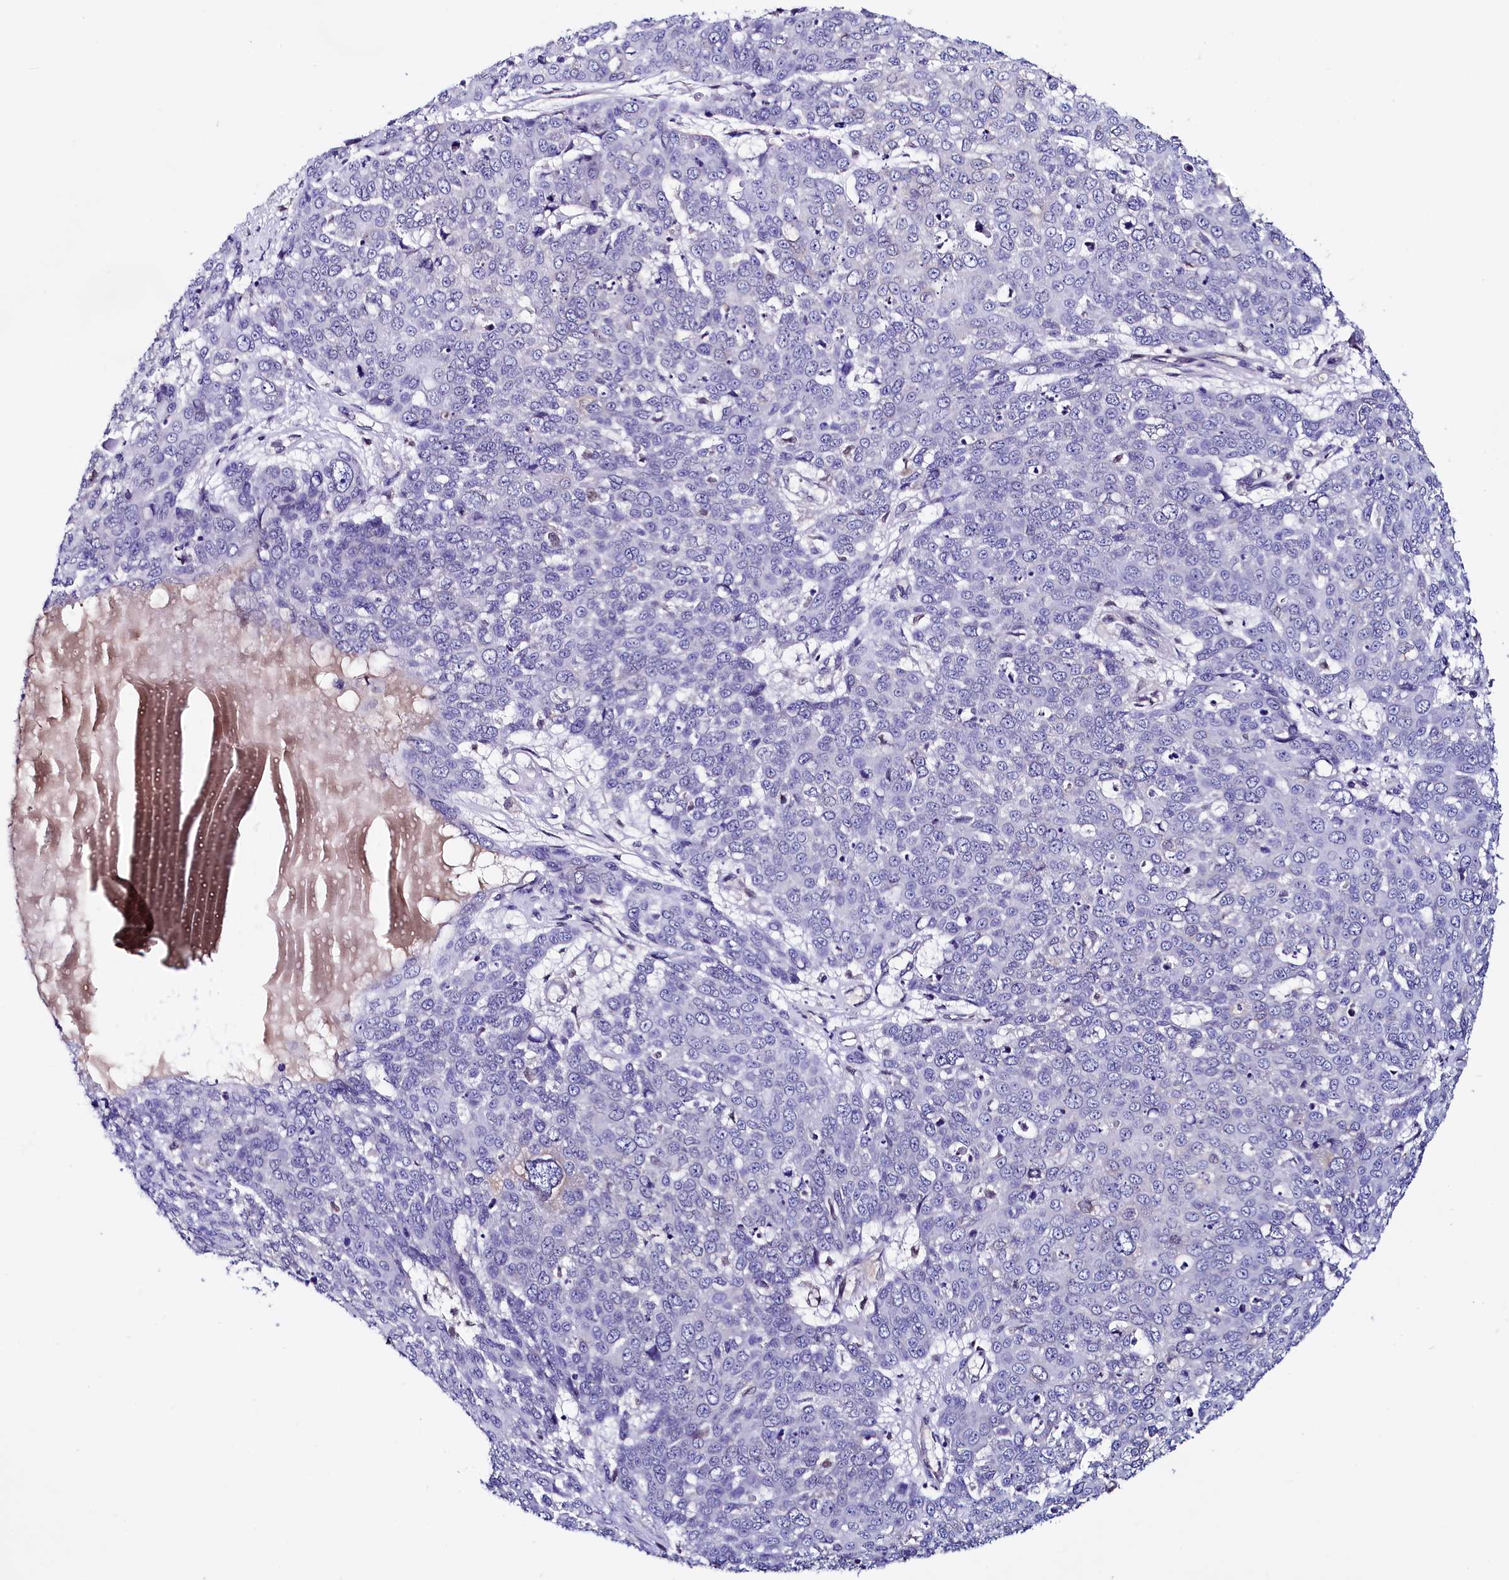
{"staining": {"intensity": "negative", "quantity": "none", "location": "none"}, "tissue": "skin cancer", "cell_type": "Tumor cells", "image_type": "cancer", "snomed": [{"axis": "morphology", "description": "Squamous cell carcinoma, NOS"}, {"axis": "topography", "description": "Skin"}], "caption": "A high-resolution micrograph shows immunohistochemistry staining of skin cancer (squamous cell carcinoma), which reveals no significant staining in tumor cells.", "gene": "HAND1", "patient": {"sex": "male", "age": 71}}